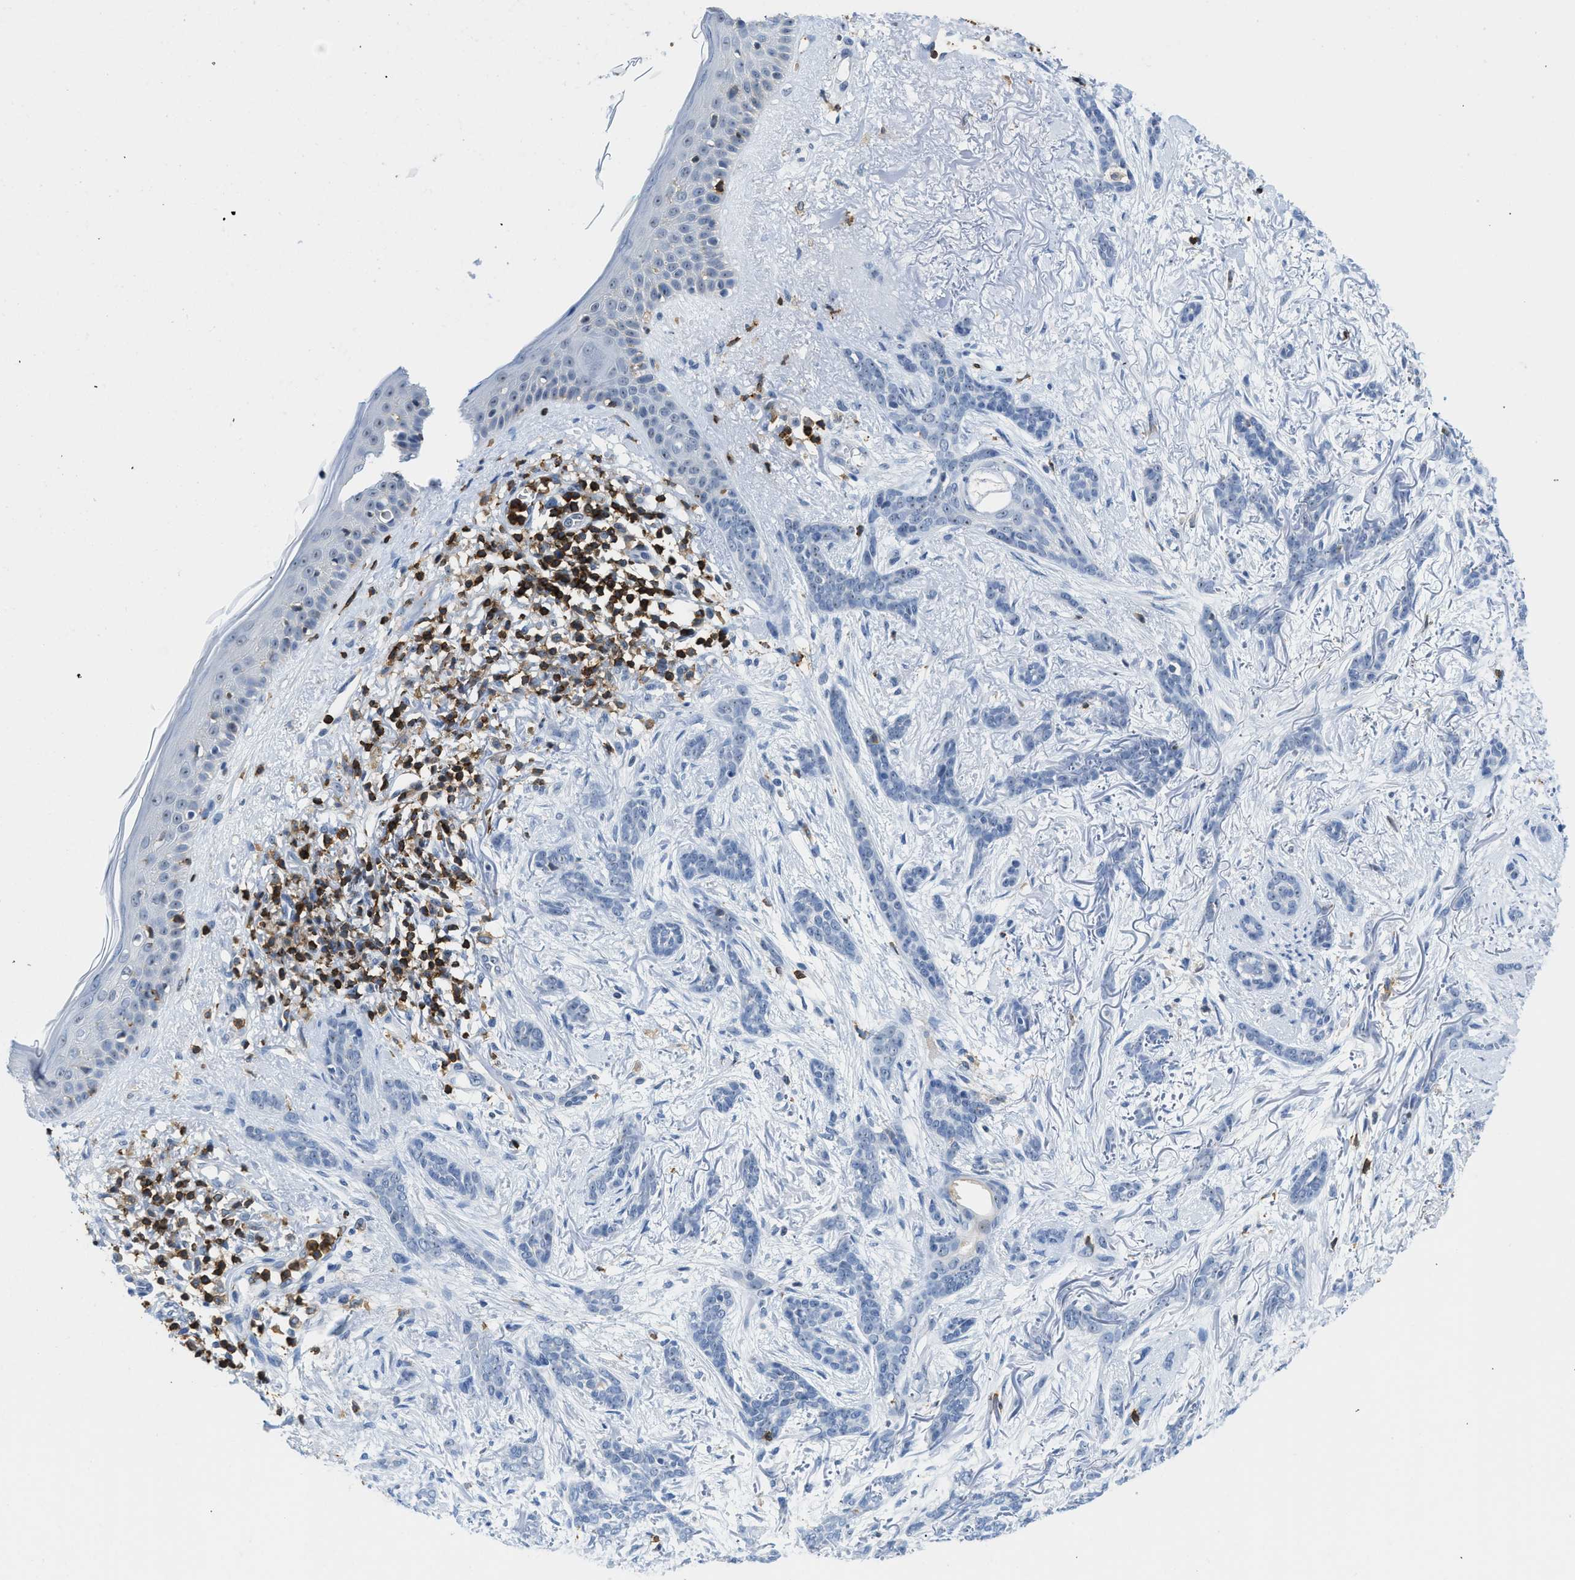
{"staining": {"intensity": "negative", "quantity": "none", "location": "none"}, "tissue": "skin cancer", "cell_type": "Tumor cells", "image_type": "cancer", "snomed": [{"axis": "morphology", "description": "Basal cell carcinoma"}, {"axis": "morphology", "description": "Adnexal tumor, benign"}, {"axis": "topography", "description": "Skin"}], "caption": "Photomicrograph shows no protein positivity in tumor cells of benign adnexal tumor (skin) tissue. (Brightfield microscopy of DAB immunohistochemistry (IHC) at high magnification).", "gene": "FAM151A", "patient": {"sex": "female", "age": 42}}